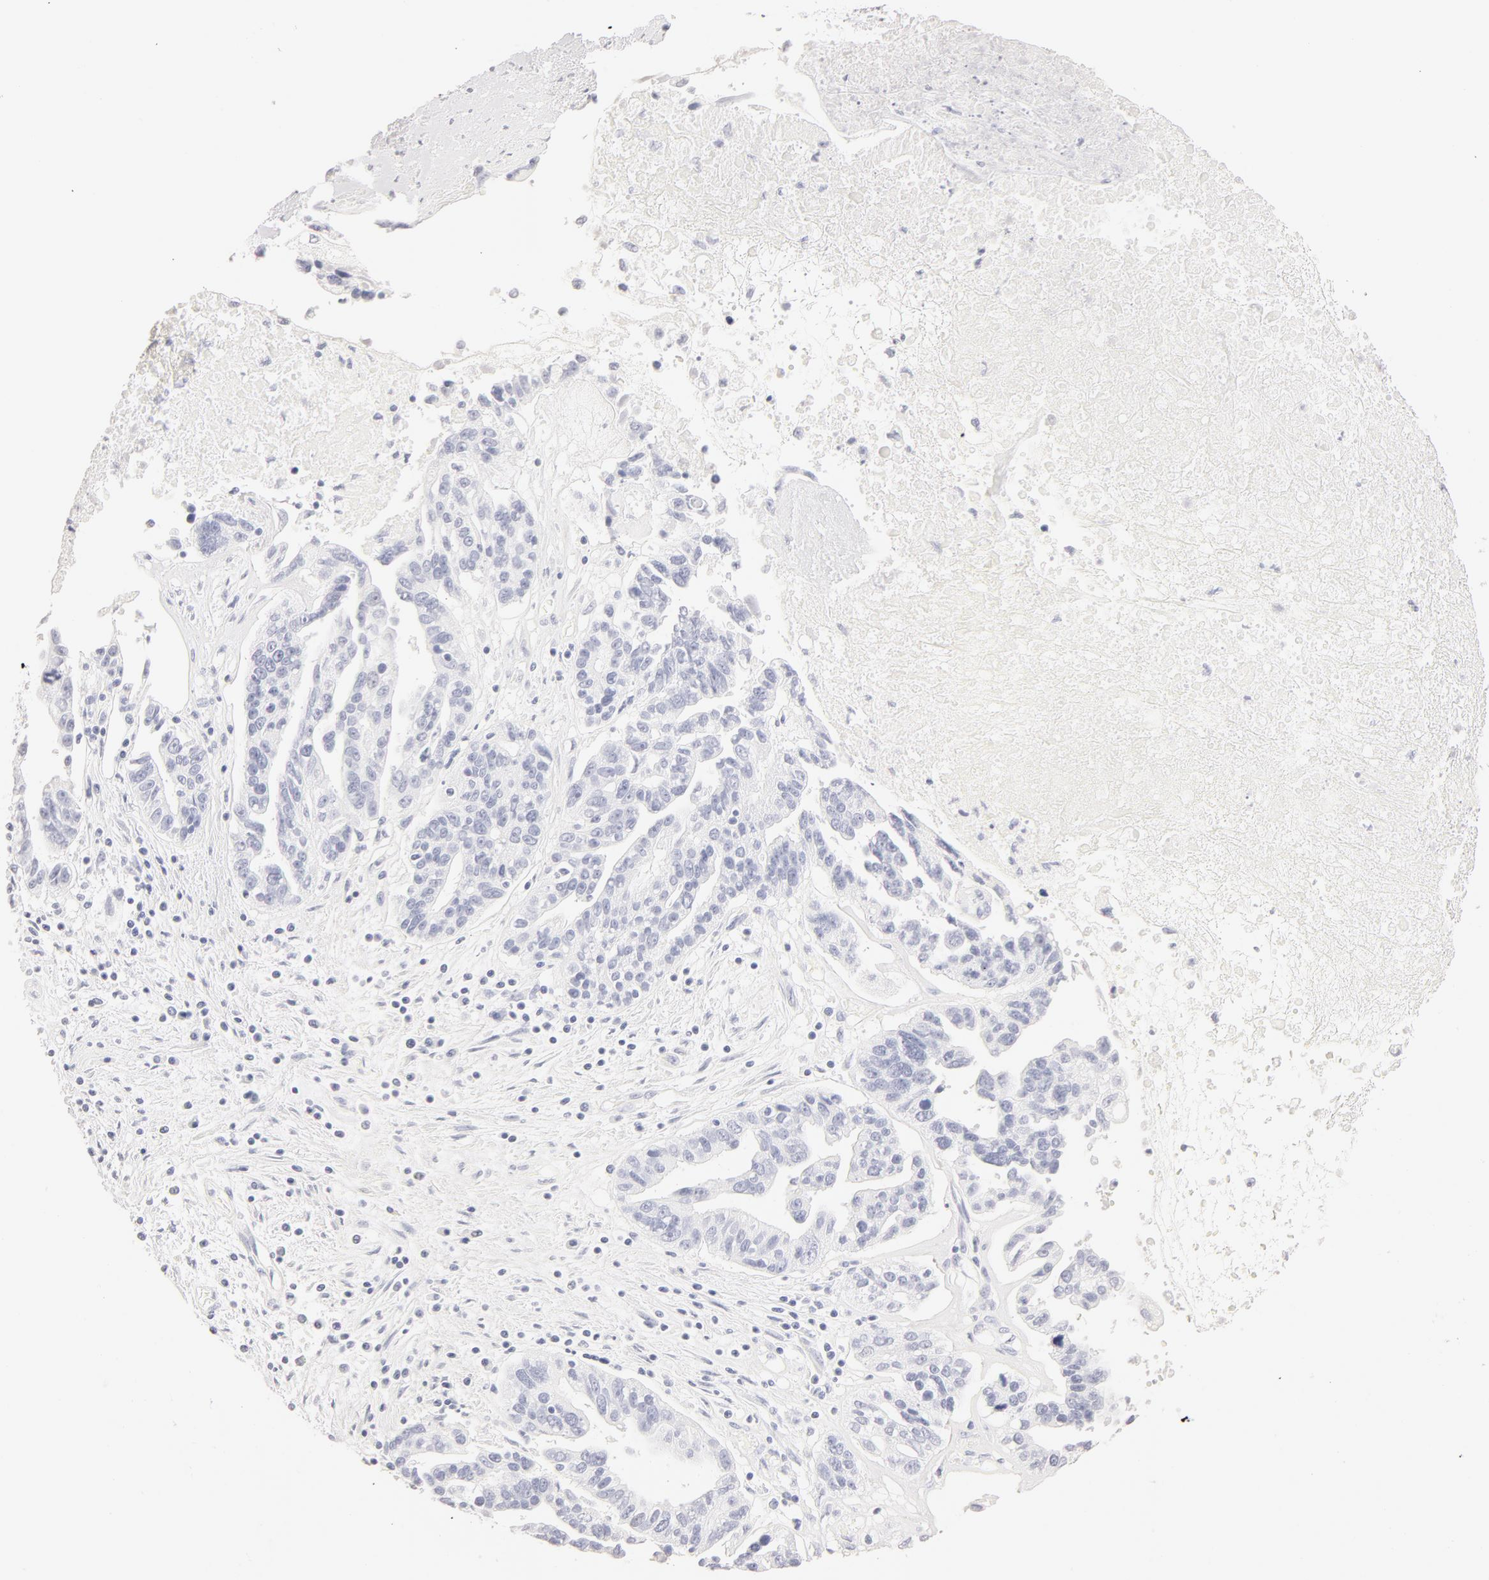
{"staining": {"intensity": "negative", "quantity": "none", "location": "none"}, "tissue": "ovarian cancer", "cell_type": "Tumor cells", "image_type": "cancer", "snomed": [{"axis": "morphology", "description": "Carcinoma, endometroid"}, {"axis": "morphology", "description": "Cystadenocarcinoma, serous, NOS"}, {"axis": "topography", "description": "Ovary"}], "caption": "There is no significant positivity in tumor cells of ovarian serous cystadenocarcinoma.", "gene": "LGALS7B", "patient": {"sex": "female", "age": 45}}